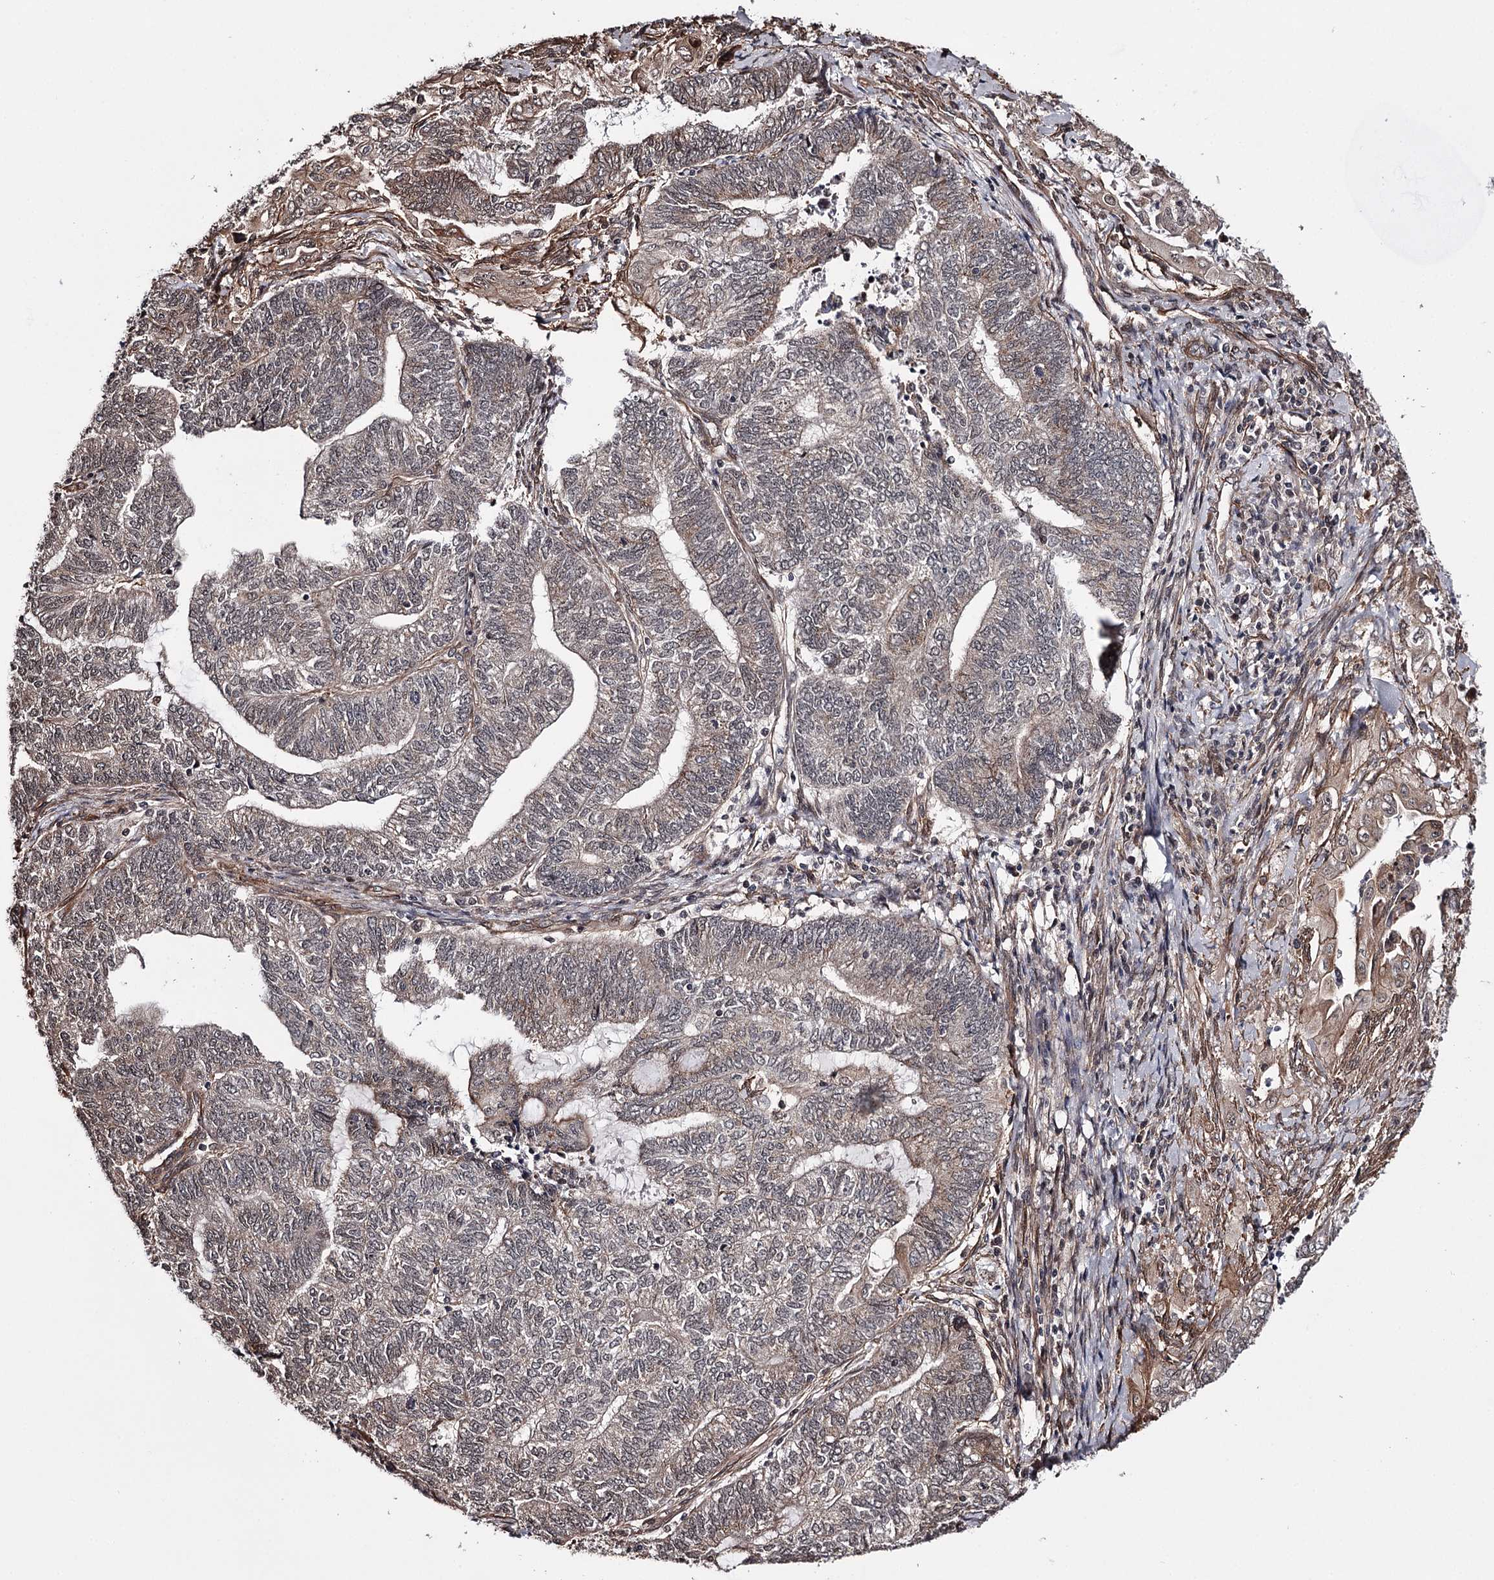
{"staining": {"intensity": "moderate", "quantity": "25%-75%", "location": "cytoplasmic/membranous,nuclear"}, "tissue": "endometrial cancer", "cell_type": "Tumor cells", "image_type": "cancer", "snomed": [{"axis": "morphology", "description": "Adenocarcinoma, NOS"}, {"axis": "topography", "description": "Uterus"}, {"axis": "topography", "description": "Endometrium"}], "caption": "The photomicrograph shows a brown stain indicating the presence of a protein in the cytoplasmic/membranous and nuclear of tumor cells in endometrial cancer.", "gene": "TTC33", "patient": {"sex": "female", "age": 70}}